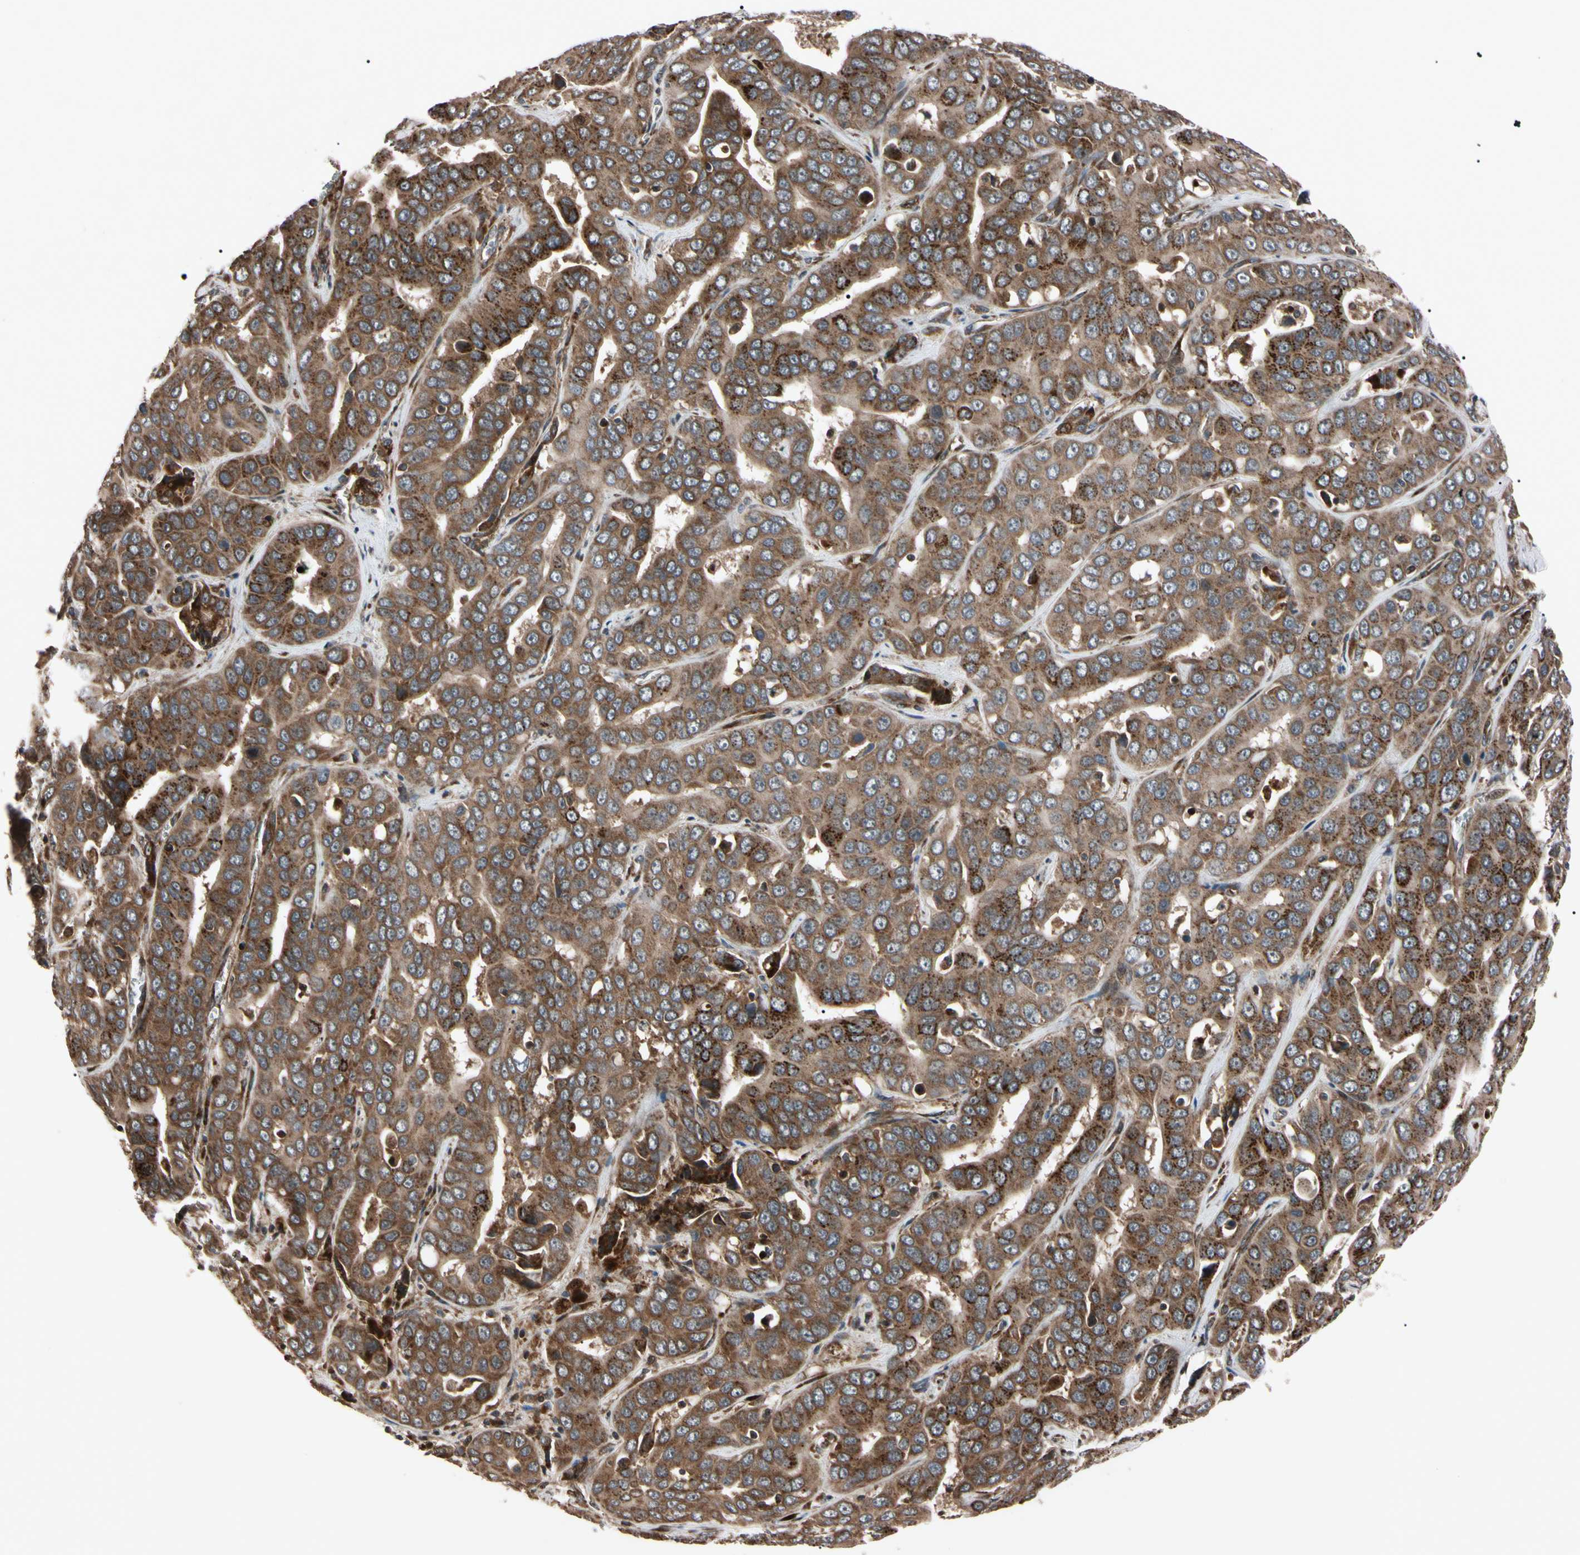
{"staining": {"intensity": "moderate", "quantity": ">75%", "location": "cytoplasmic/membranous"}, "tissue": "liver cancer", "cell_type": "Tumor cells", "image_type": "cancer", "snomed": [{"axis": "morphology", "description": "Cholangiocarcinoma"}, {"axis": "topography", "description": "Liver"}], "caption": "The histopathology image exhibits a brown stain indicating the presence of a protein in the cytoplasmic/membranous of tumor cells in liver cancer (cholangiocarcinoma).", "gene": "GUCY1B1", "patient": {"sex": "female", "age": 52}}